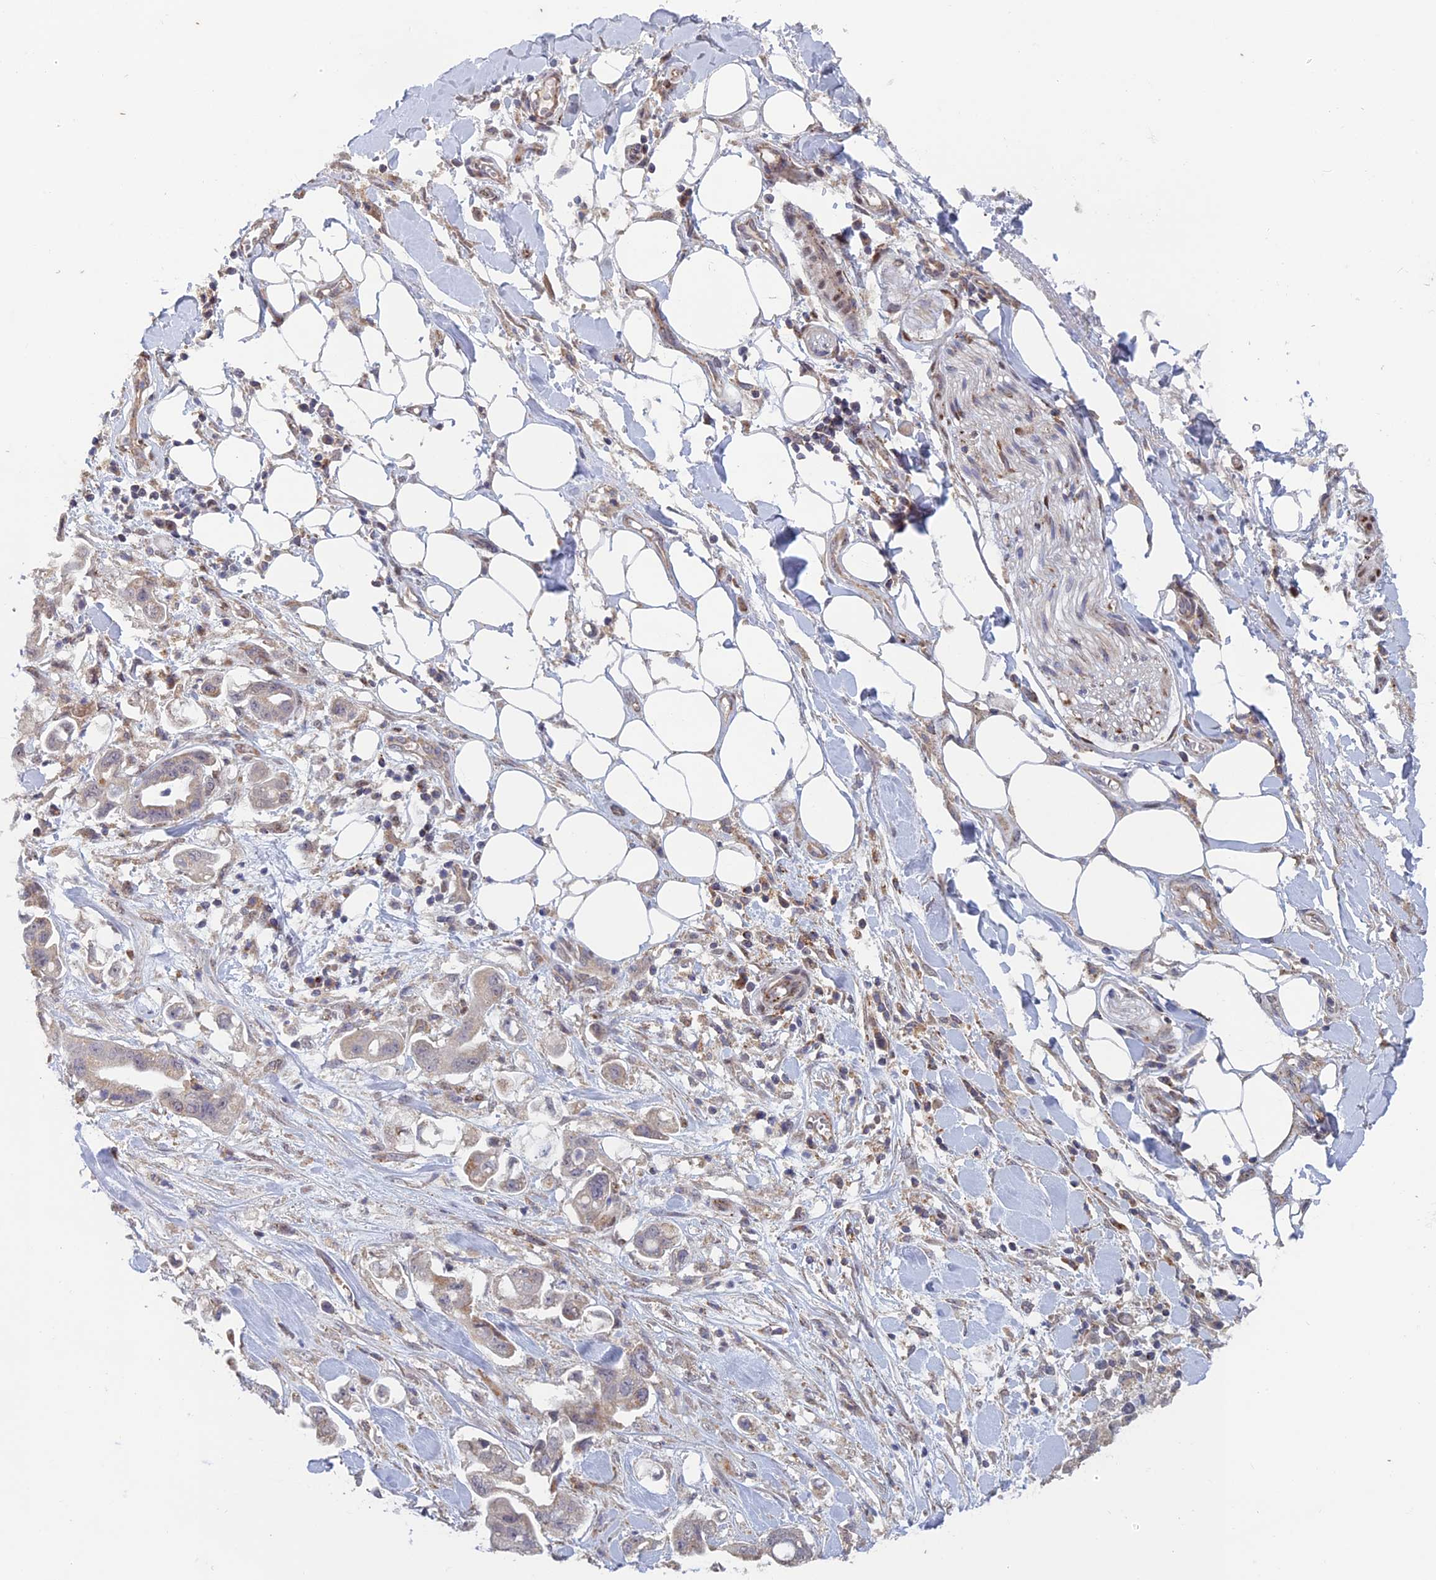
{"staining": {"intensity": "weak", "quantity": "<25%", "location": "cytoplasmic/membranous"}, "tissue": "stomach cancer", "cell_type": "Tumor cells", "image_type": "cancer", "snomed": [{"axis": "morphology", "description": "Adenocarcinoma, NOS"}, {"axis": "topography", "description": "Stomach"}], "caption": "Immunohistochemistry micrograph of neoplastic tissue: human adenocarcinoma (stomach) stained with DAB demonstrates no significant protein expression in tumor cells. (DAB (3,3'-diaminobenzidine) immunohistochemistry, high magnification).", "gene": "FOXS1", "patient": {"sex": "male", "age": 62}}